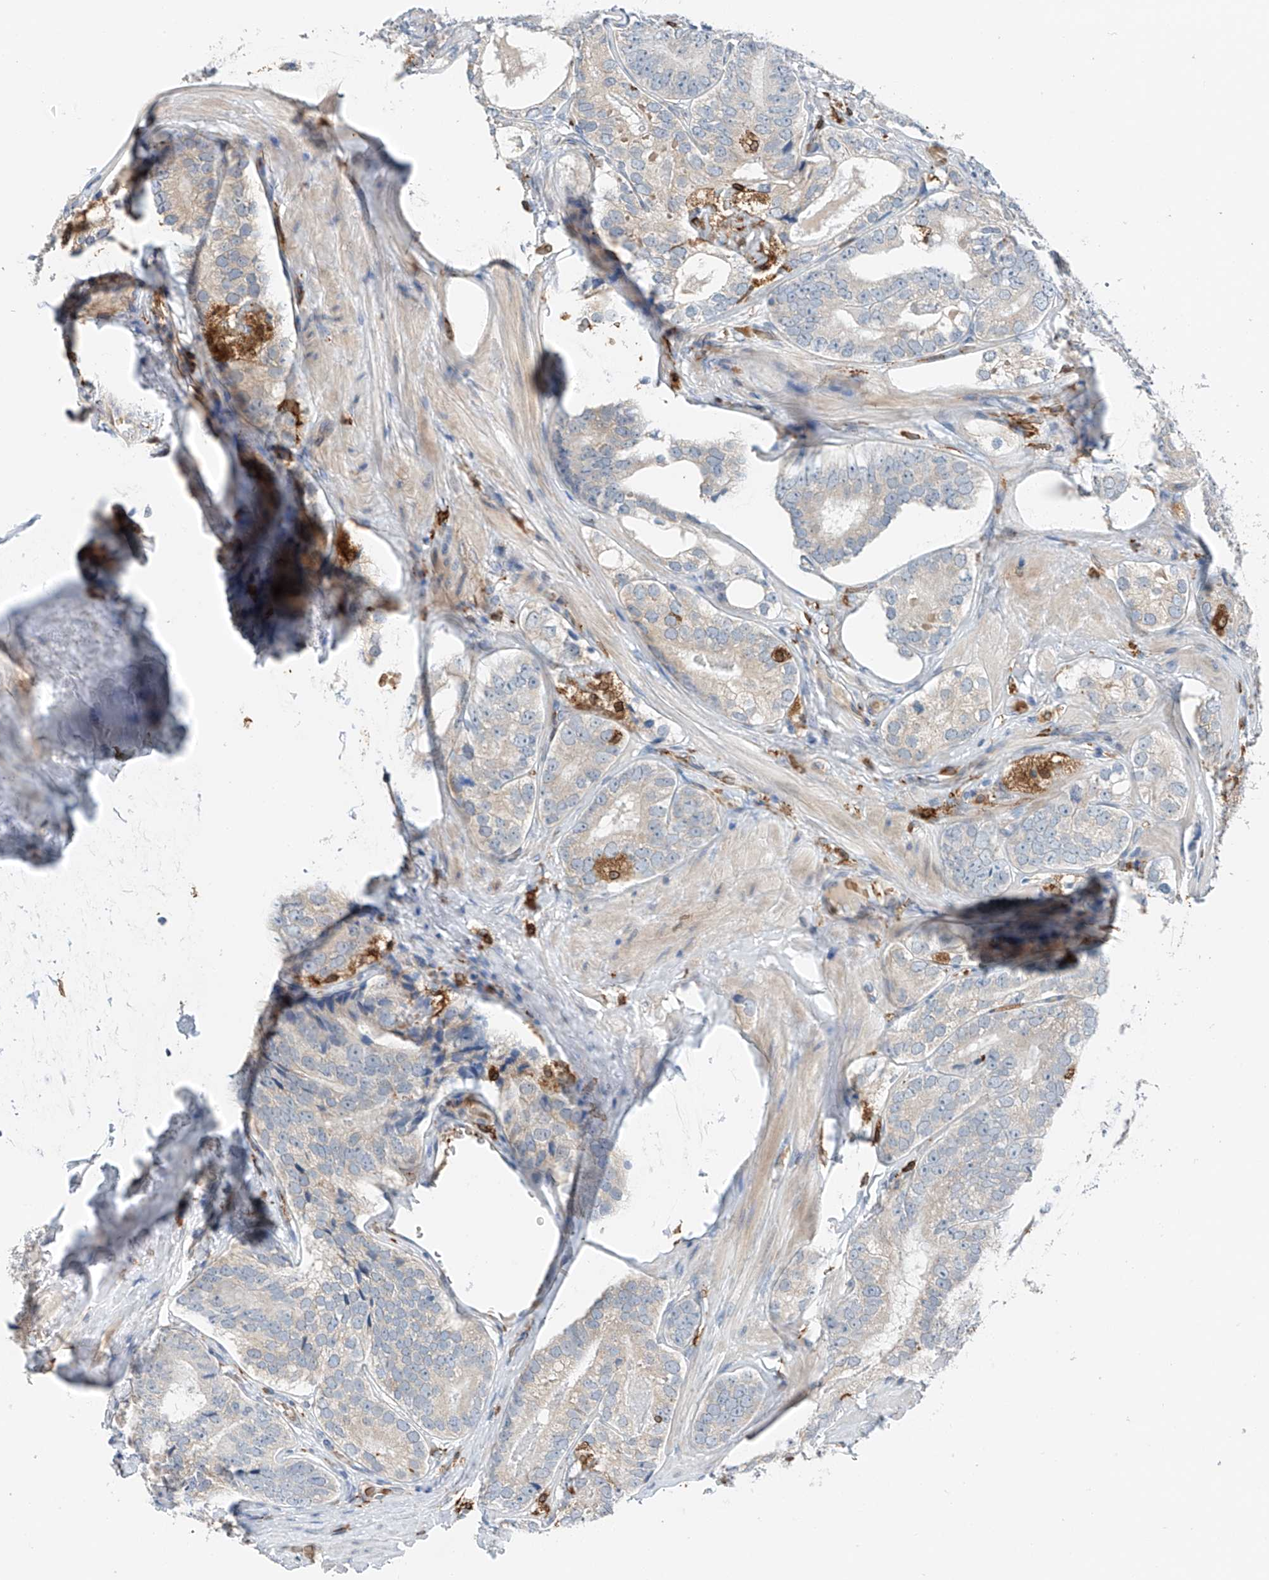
{"staining": {"intensity": "weak", "quantity": "<25%", "location": "cytoplasmic/membranous"}, "tissue": "prostate cancer", "cell_type": "Tumor cells", "image_type": "cancer", "snomed": [{"axis": "morphology", "description": "Adenocarcinoma, High grade"}, {"axis": "topography", "description": "Prostate"}], "caption": "A histopathology image of human prostate cancer is negative for staining in tumor cells.", "gene": "TBXAS1", "patient": {"sex": "male", "age": 56}}